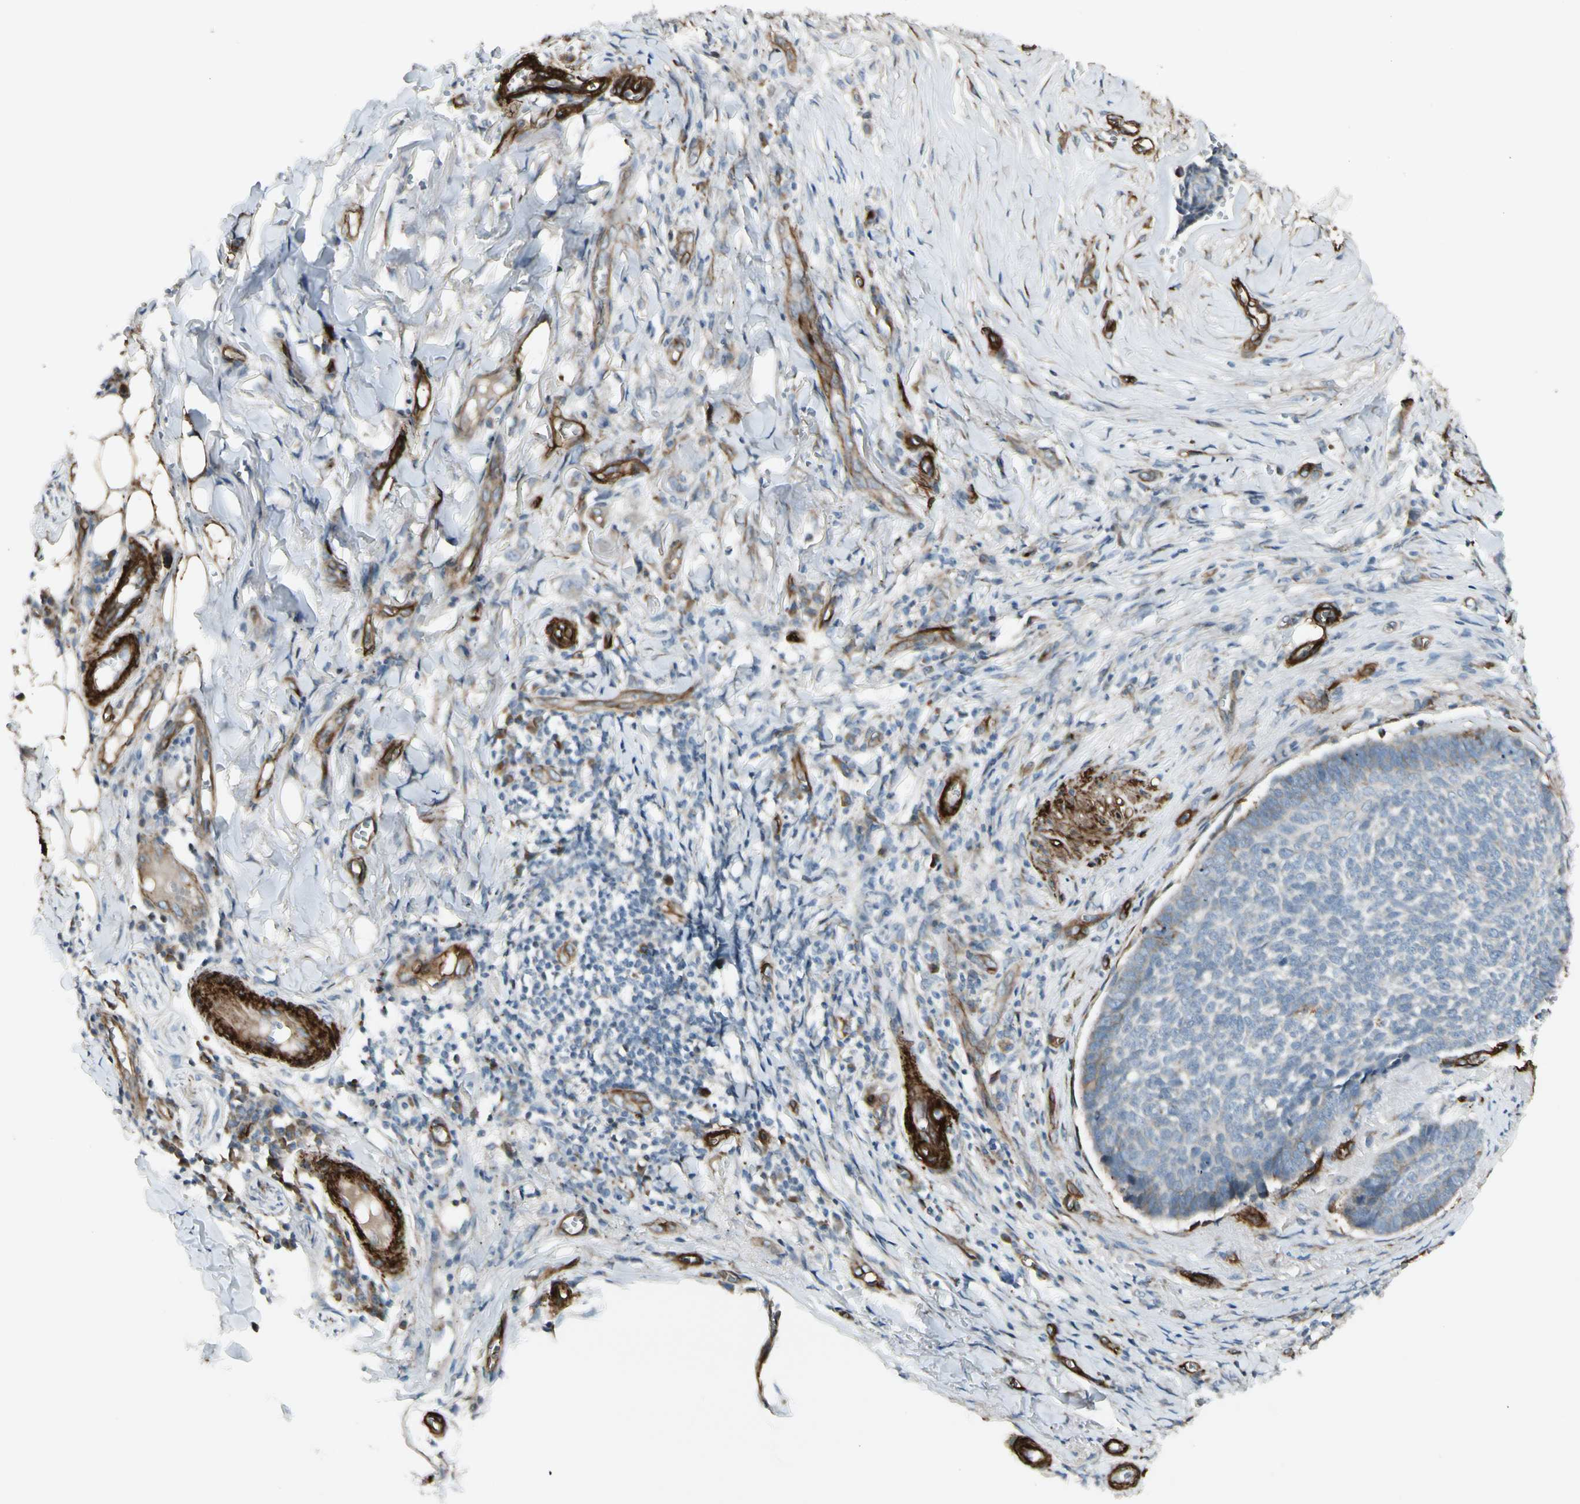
{"staining": {"intensity": "negative", "quantity": "none", "location": "none"}, "tissue": "skin cancer", "cell_type": "Tumor cells", "image_type": "cancer", "snomed": [{"axis": "morphology", "description": "Basal cell carcinoma"}, {"axis": "topography", "description": "Skin"}], "caption": "The histopathology image displays no staining of tumor cells in skin cancer (basal cell carcinoma).", "gene": "MCAM", "patient": {"sex": "male", "age": 84}}